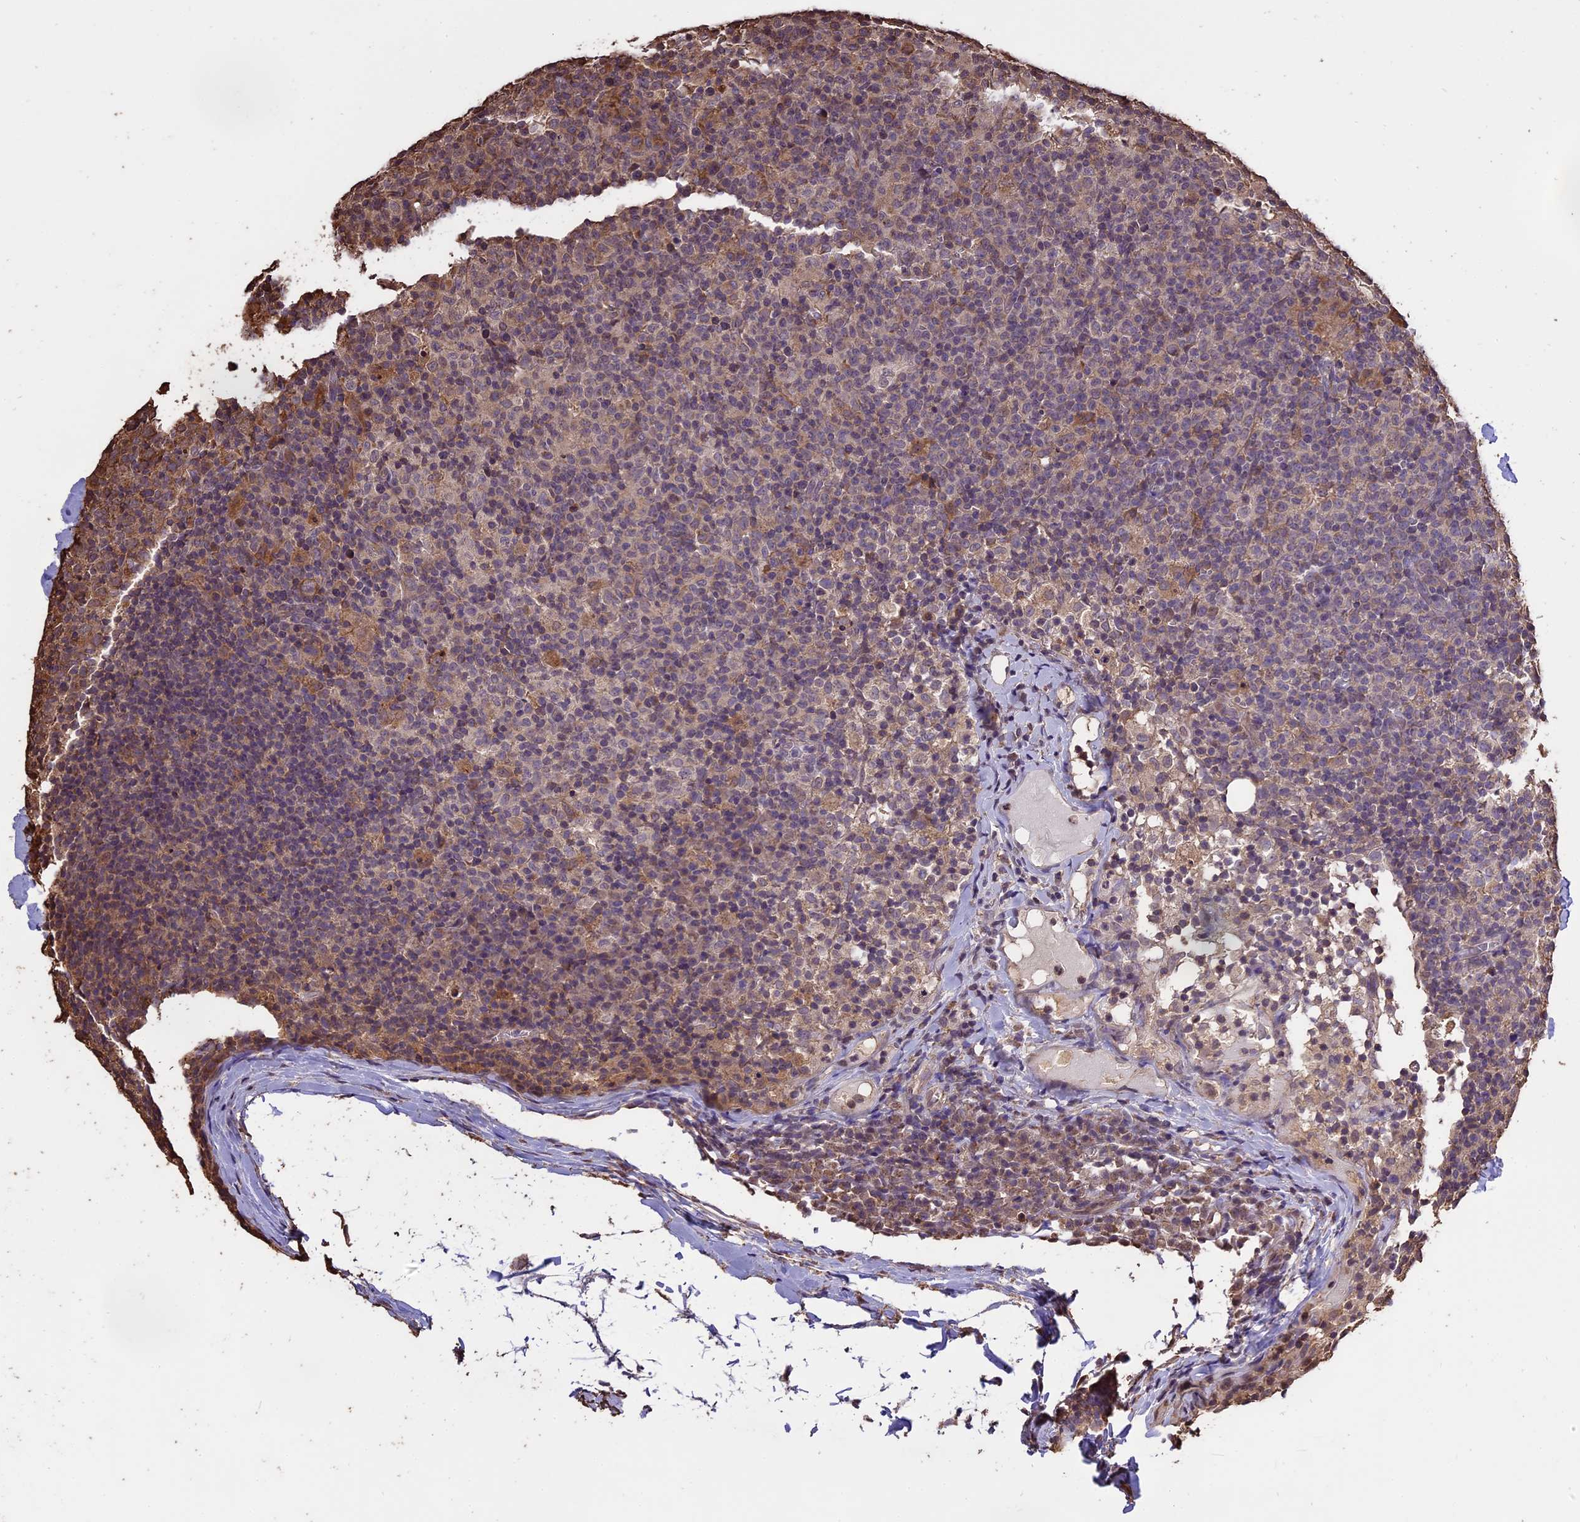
{"staining": {"intensity": "weak", "quantity": "<25%", "location": "cytoplasmic/membranous"}, "tissue": "lymph node", "cell_type": "Germinal center cells", "image_type": "normal", "snomed": [{"axis": "morphology", "description": "Normal tissue, NOS"}, {"axis": "morphology", "description": "Inflammation, NOS"}, {"axis": "topography", "description": "Lymph node"}], "caption": "This is an immunohistochemistry image of unremarkable human lymph node. There is no staining in germinal center cells.", "gene": "PGPEP1L", "patient": {"sex": "male", "age": 55}}